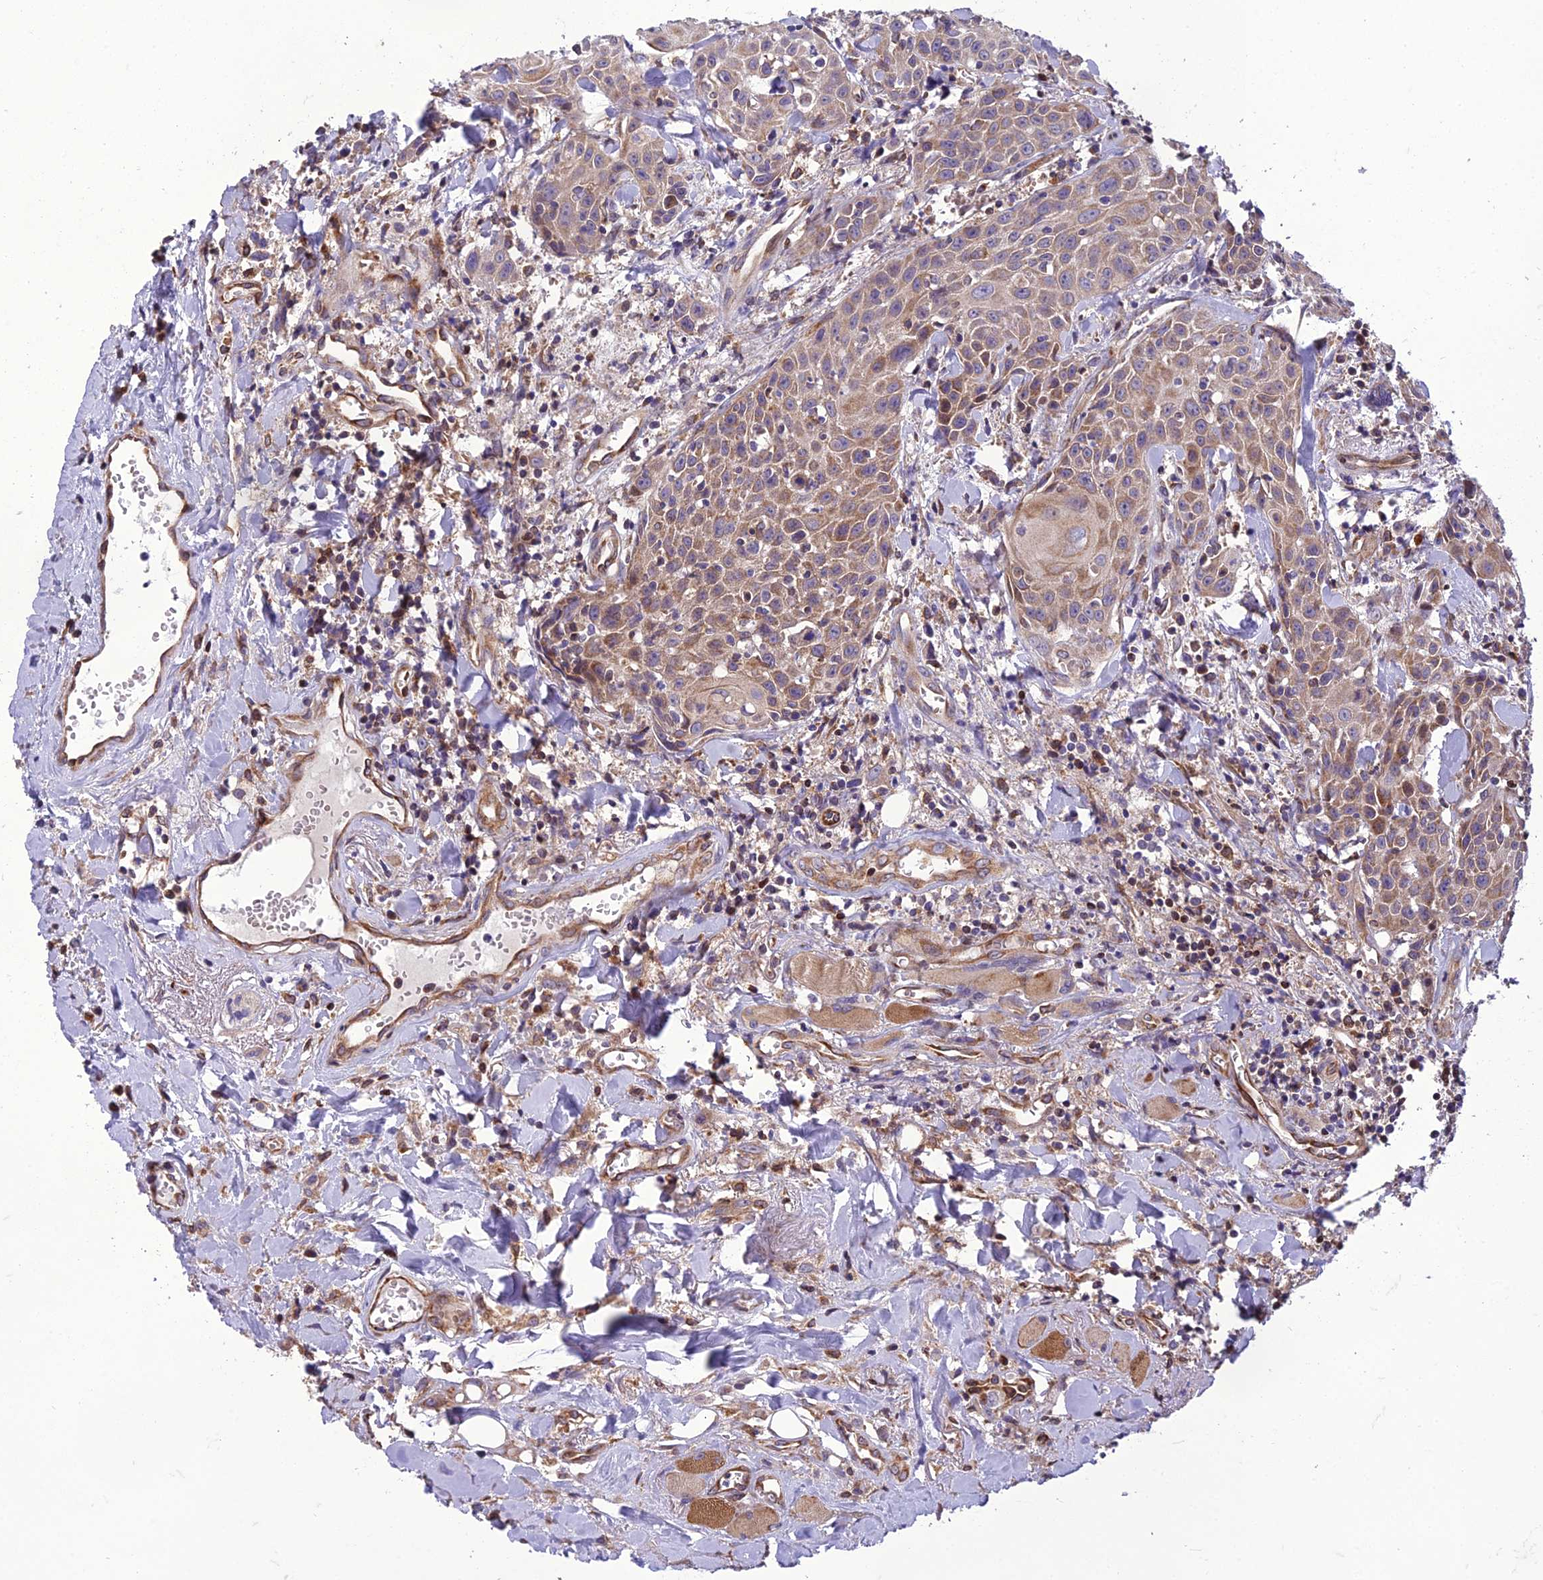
{"staining": {"intensity": "weak", "quantity": "25%-75%", "location": "cytoplasmic/membranous"}, "tissue": "head and neck cancer", "cell_type": "Tumor cells", "image_type": "cancer", "snomed": [{"axis": "morphology", "description": "Squamous cell carcinoma, NOS"}, {"axis": "topography", "description": "Oral tissue"}, {"axis": "topography", "description": "Head-Neck"}], "caption": "Head and neck squamous cell carcinoma stained with immunohistochemistry (IHC) reveals weak cytoplasmic/membranous staining in approximately 25%-75% of tumor cells. (brown staining indicates protein expression, while blue staining denotes nuclei).", "gene": "GIMAP1", "patient": {"sex": "female", "age": 82}}